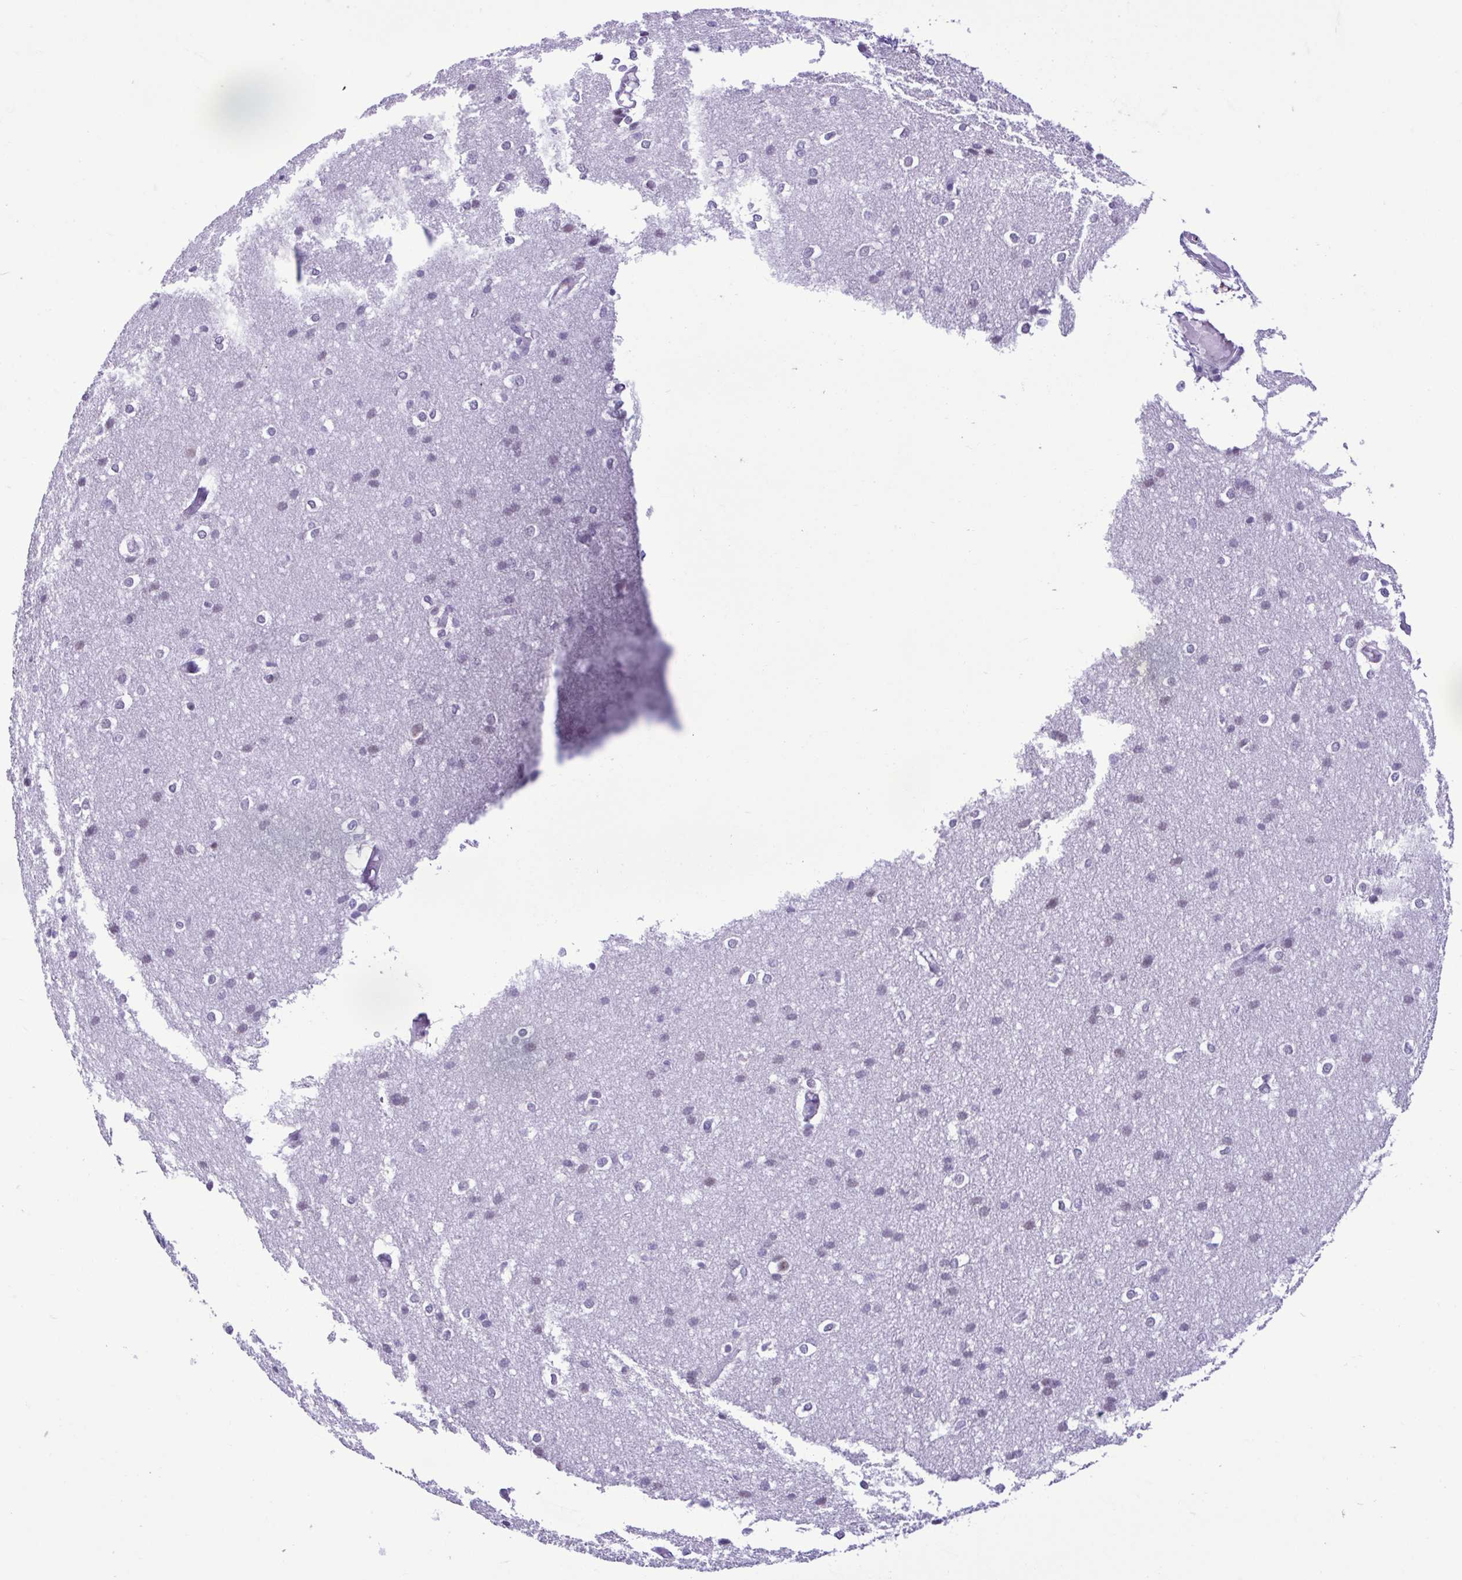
{"staining": {"intensity": "negative", "quantity": "none", "location": "none"}, "tissue": "cerebral cortex", "cell_type": "Endothelial cells", "image_type": "normal", "snomed": [{"axis": "morphology", "description": "Normal tissue, NOS"}, {"axis": "topography", "description": "Cerebral cortex"}], "caption": "High magnification brightfield microscopy of benign cerebral cortex stained with DAB (3,3'-diaminobenzidine) (brown) and counterstained with hematoxylin (blue): endothelial cells show no significant positivity.", "gene": "SPATA16", "patient": {"sex": "male", "age": 37}}